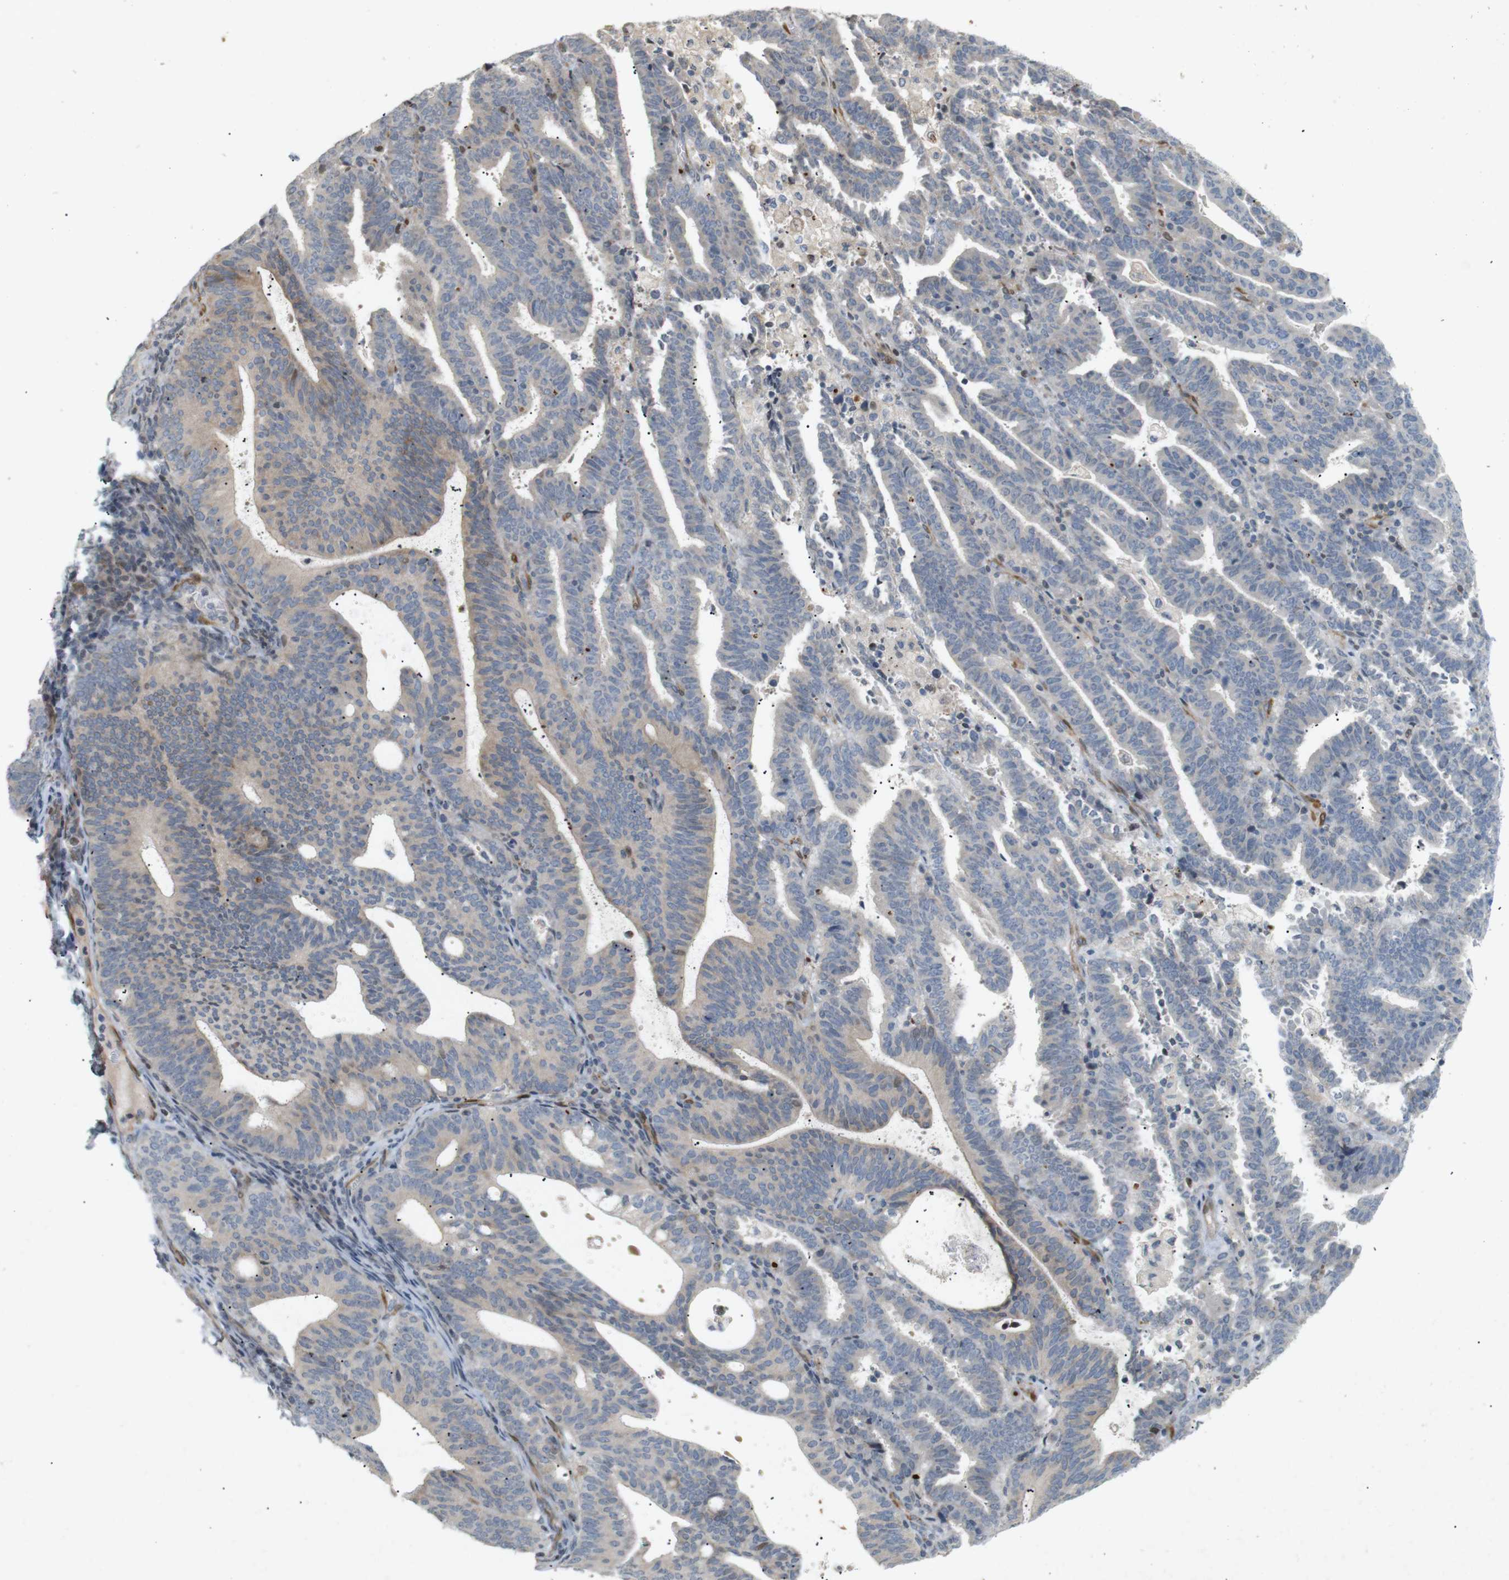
{"staining": {"intensity": "weak", "quantity": "<25%", "location": "cytoplasmic/membranous"}, "tissue": "endometrial cancer", "cell_type": "Tumor cells", "image_type": "cancer", "snomed": [{"axis": "morphology", "description": "Adenocarcinoma, NOS"}, {"axis": "topography", "description": "Uterus"}], "caption": "Immunohistochemistry (IHC) histopathology image of neoplastic tissue: adenocarcinoma (endometrial) stained with DAB (3,3'-diaminobenzidine) displays no significant protein expression in tumor cells. (Immunohistochemistry, brightfield microscopy, high magnification).", "gene": "PPP1R14A", "patient": {"sex": "female", "age": 83}}